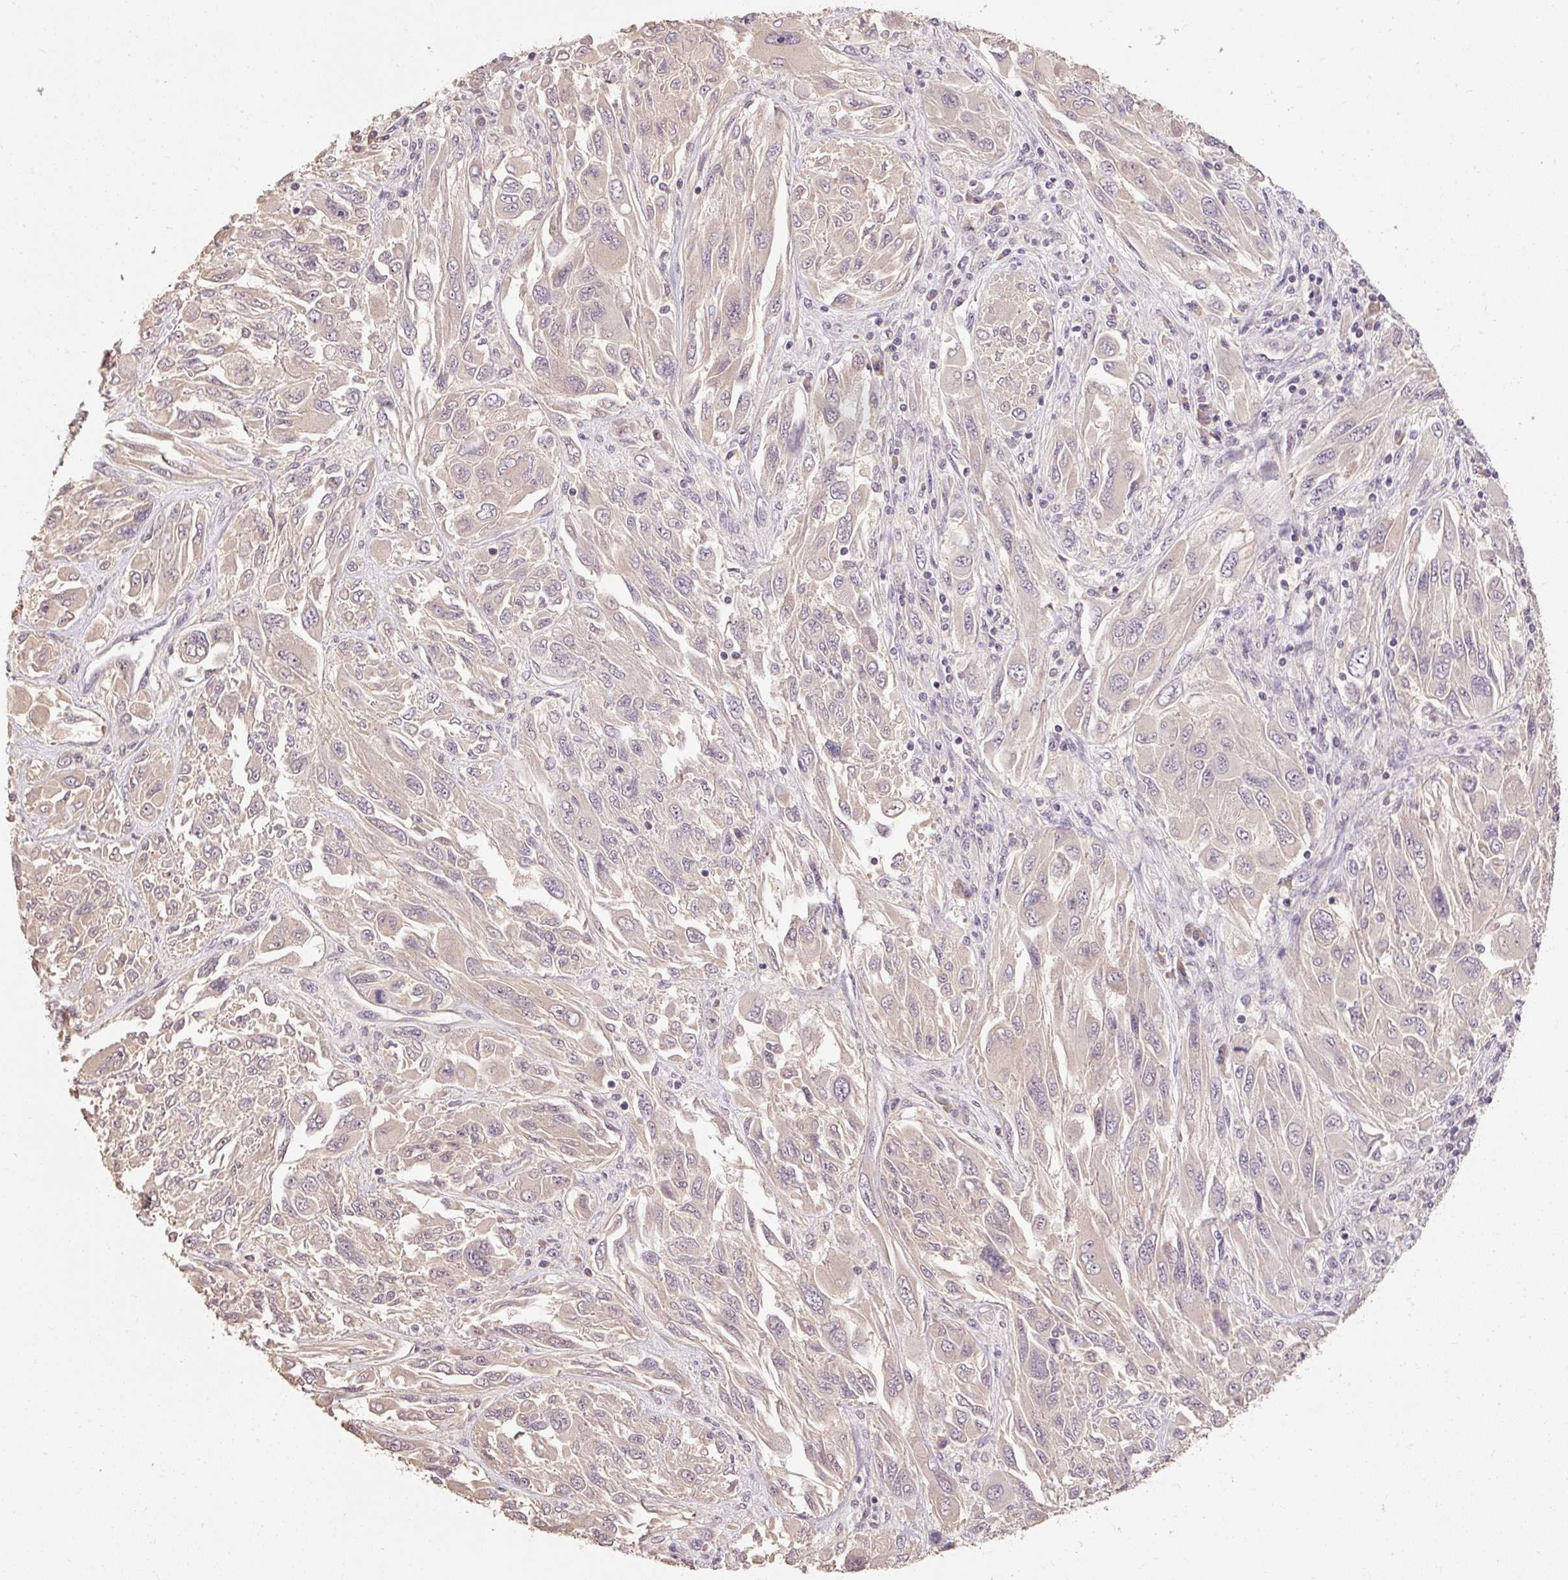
{"staining": {"intensity": "negative", "quantity": "none", "location": "none"}, "tissue": "melanoma", "cell_type": "Tumor cells", "image_type": "cancer", "snomed": [{"axis": "morphology", "description": "Malignant melanoma, NOS"}, {"axis": "topography", "description": "Skin"}], "caption": "Immunohistochemical staining of human melanoma exhibits no significant expression in tumor cells.", "gene": "CFAP65", "patient": {"sex": "female", "age": 91}}